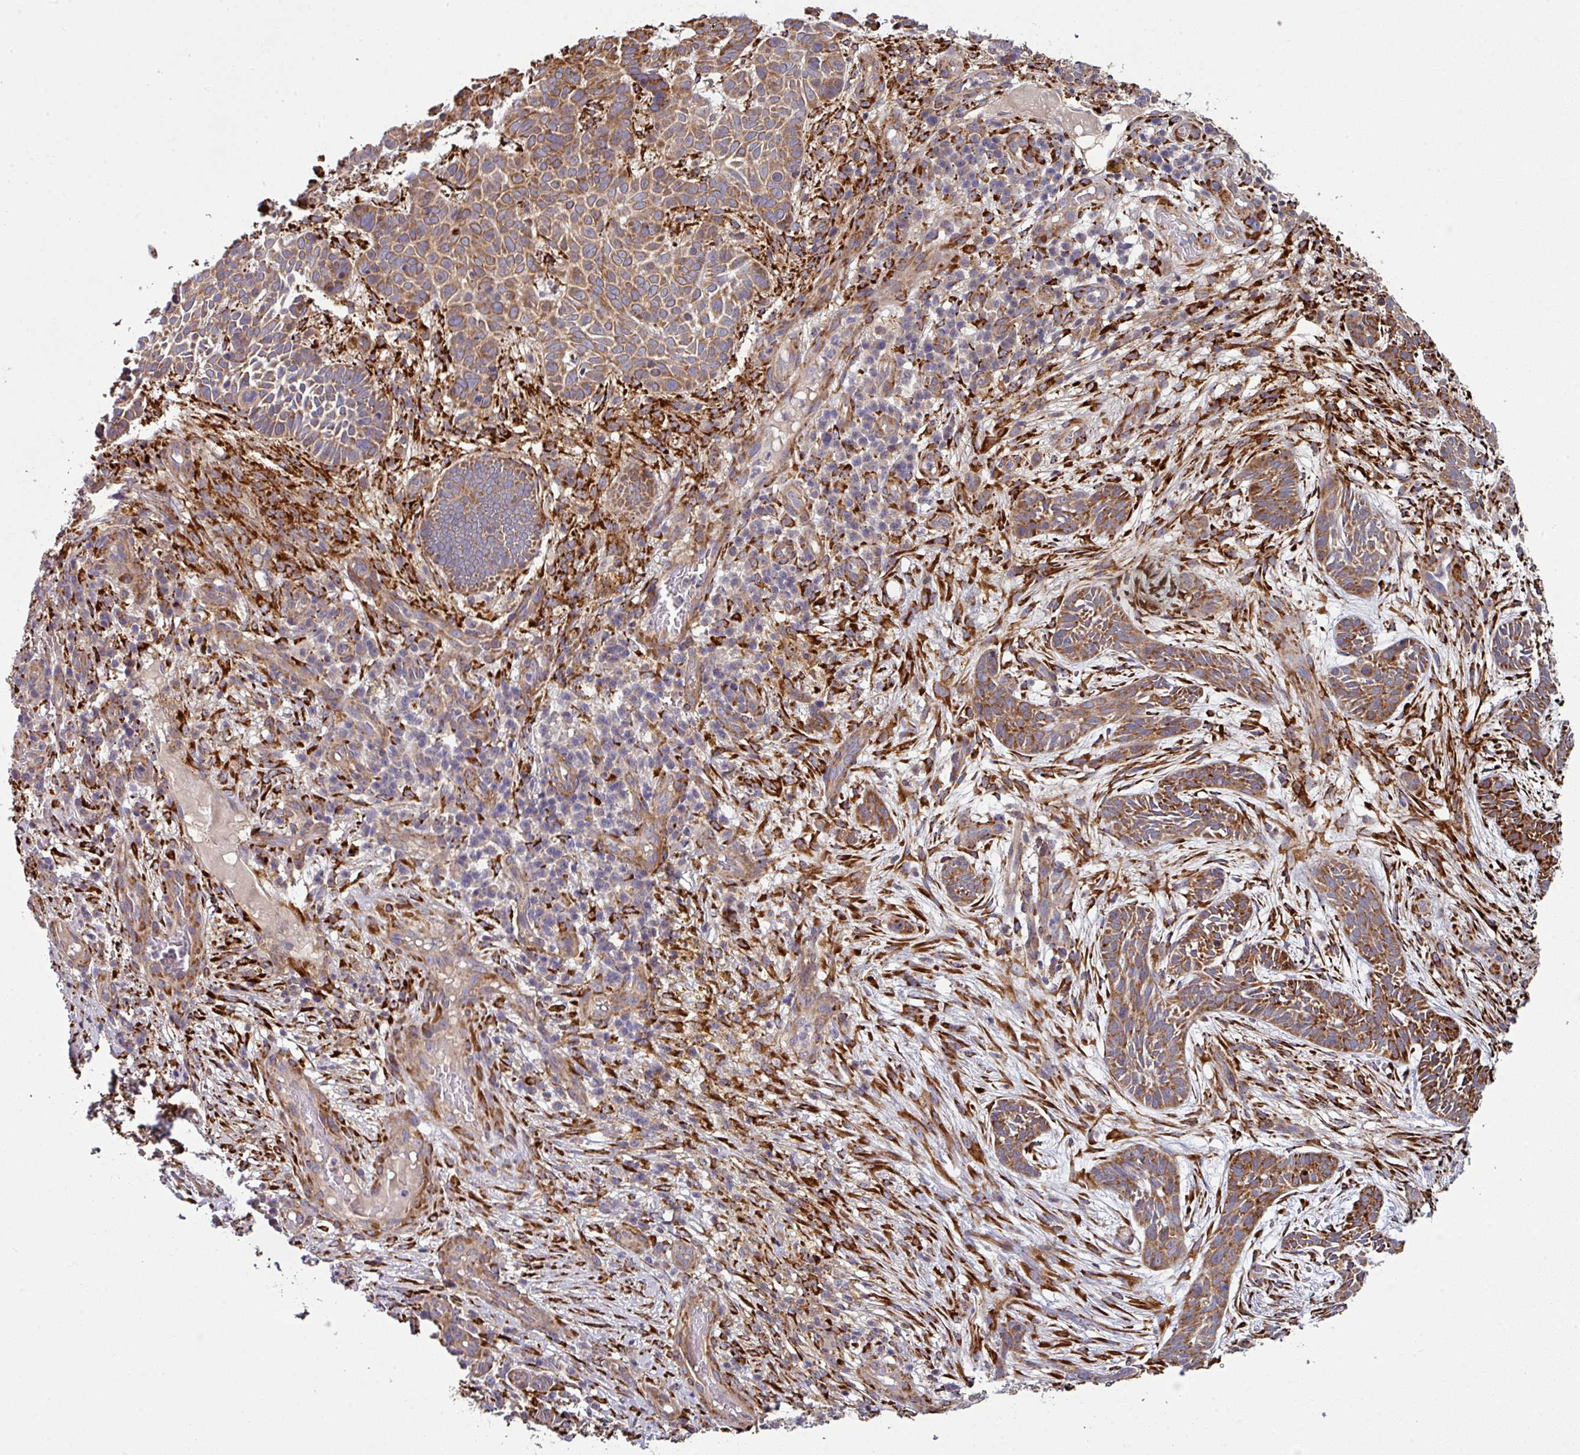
{"staining": {"intensity": "strong", "quantity": ">75%", "location": "cytoplasmic/membranous"}, "tissue": "skin cancer", "cell_type": "Tumor cells", "image_type": "cancer", "snomed": [{"axis": "morphology", "description": "Basal cell carcinoma"}, {"axis": "topography", "description": "Skin"}], "caption": "The histopathology image demonstrates a brown stain indicating the presence of a protein in the cytoplasmic/membranous of tumor cells in skin cancer (basal cell carcinoma).", "gene": "ZNF268", "patient": {"sex": "male", "age": 89}}